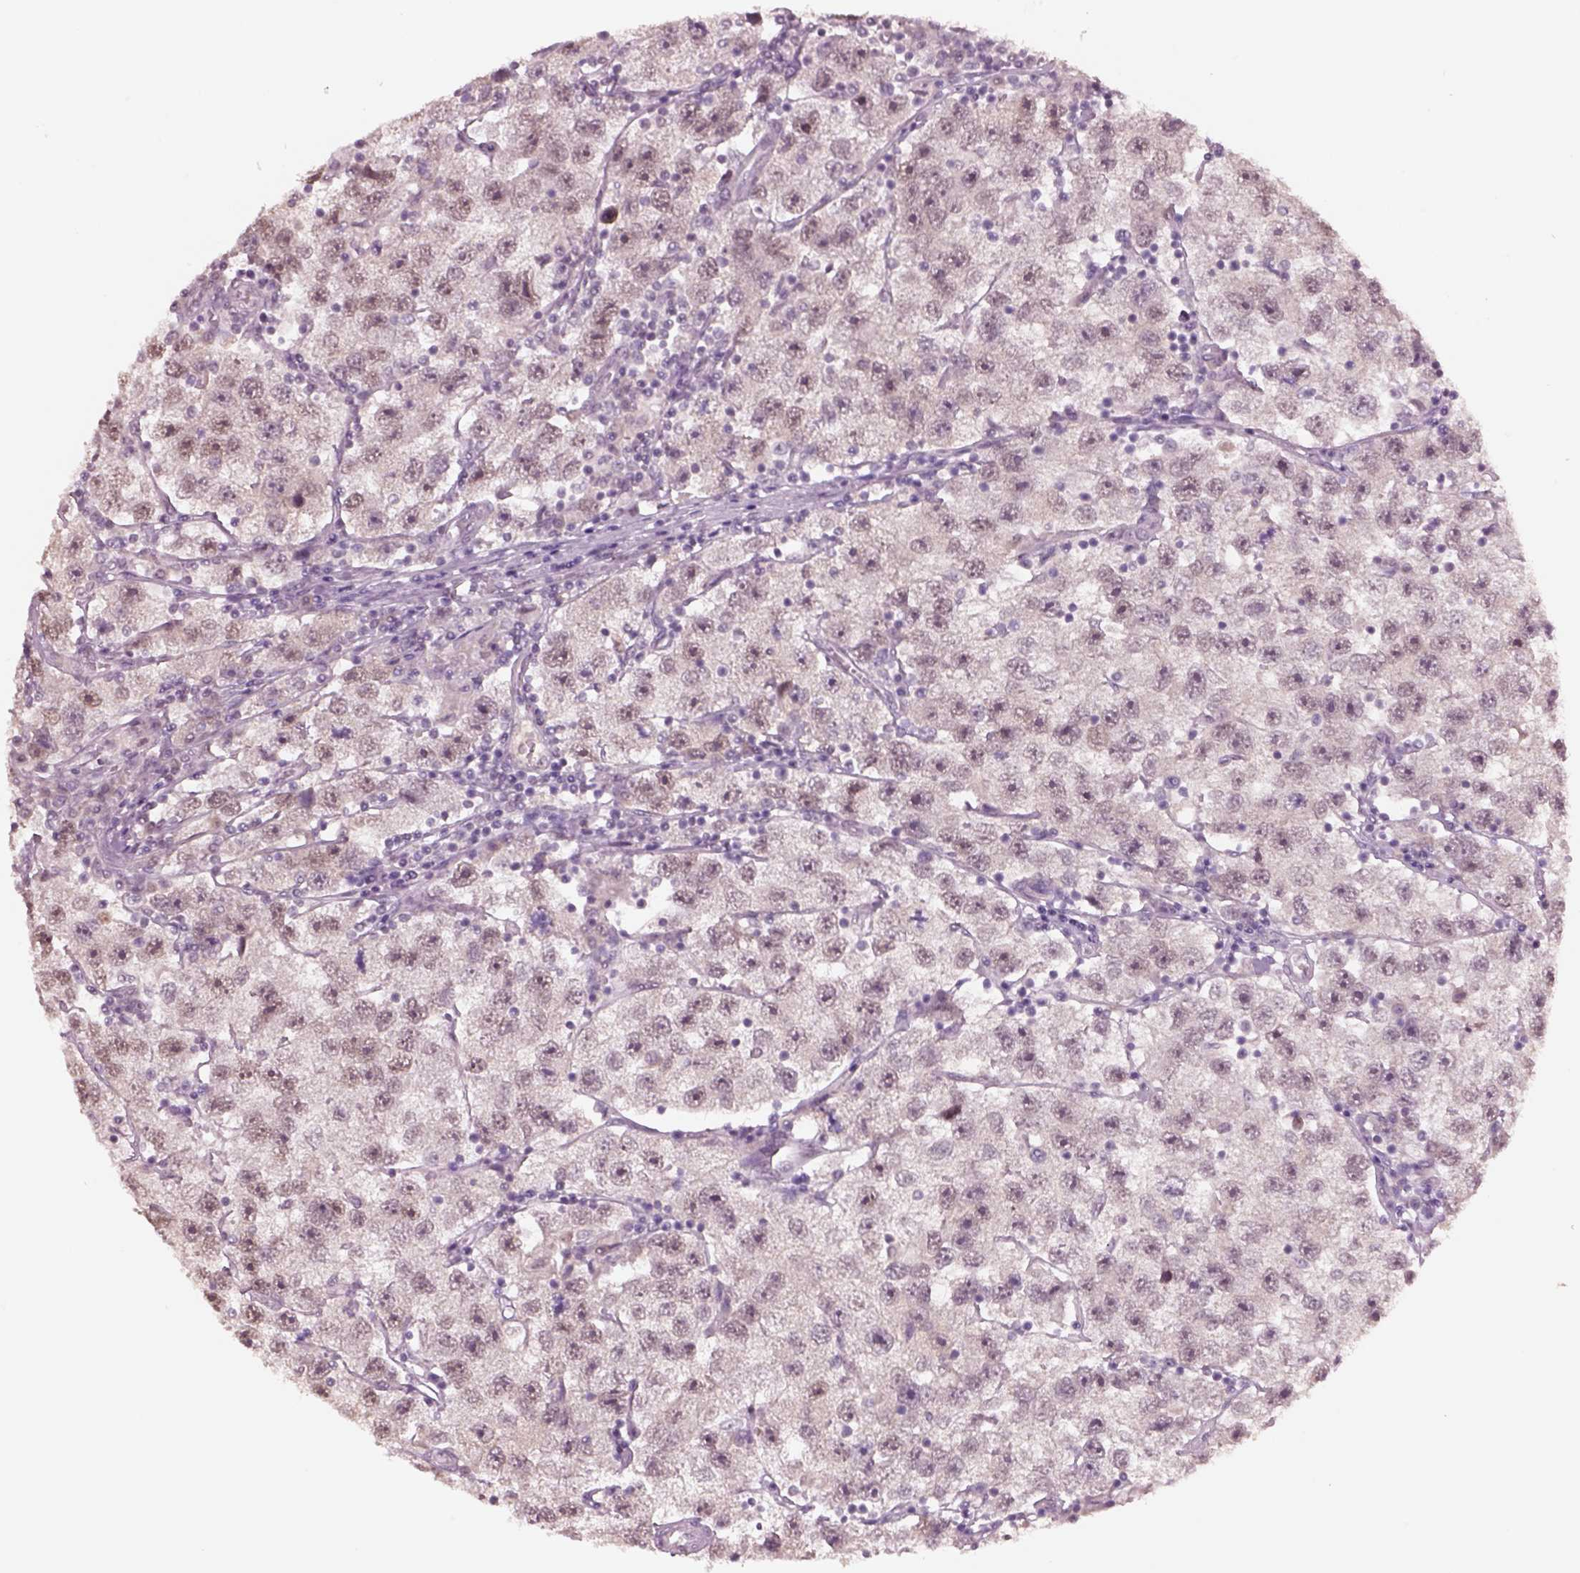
{"staining": {"intensity": "negative", "quantity": "none", "location": "none"}, "tissue": "testis cancer", "cell_type": "Tumor cells", "image_type": "cancer", "snomed": [{"axis": "morphology", "description": "Seminoma, NOS"}, {"axis": "topography", "description": "Testis"}], "caption": "Tumor cells show no significant staining in testis cancer.", "gene": "SEPHS1", "patient": {"sex": "male", "age": 26}}